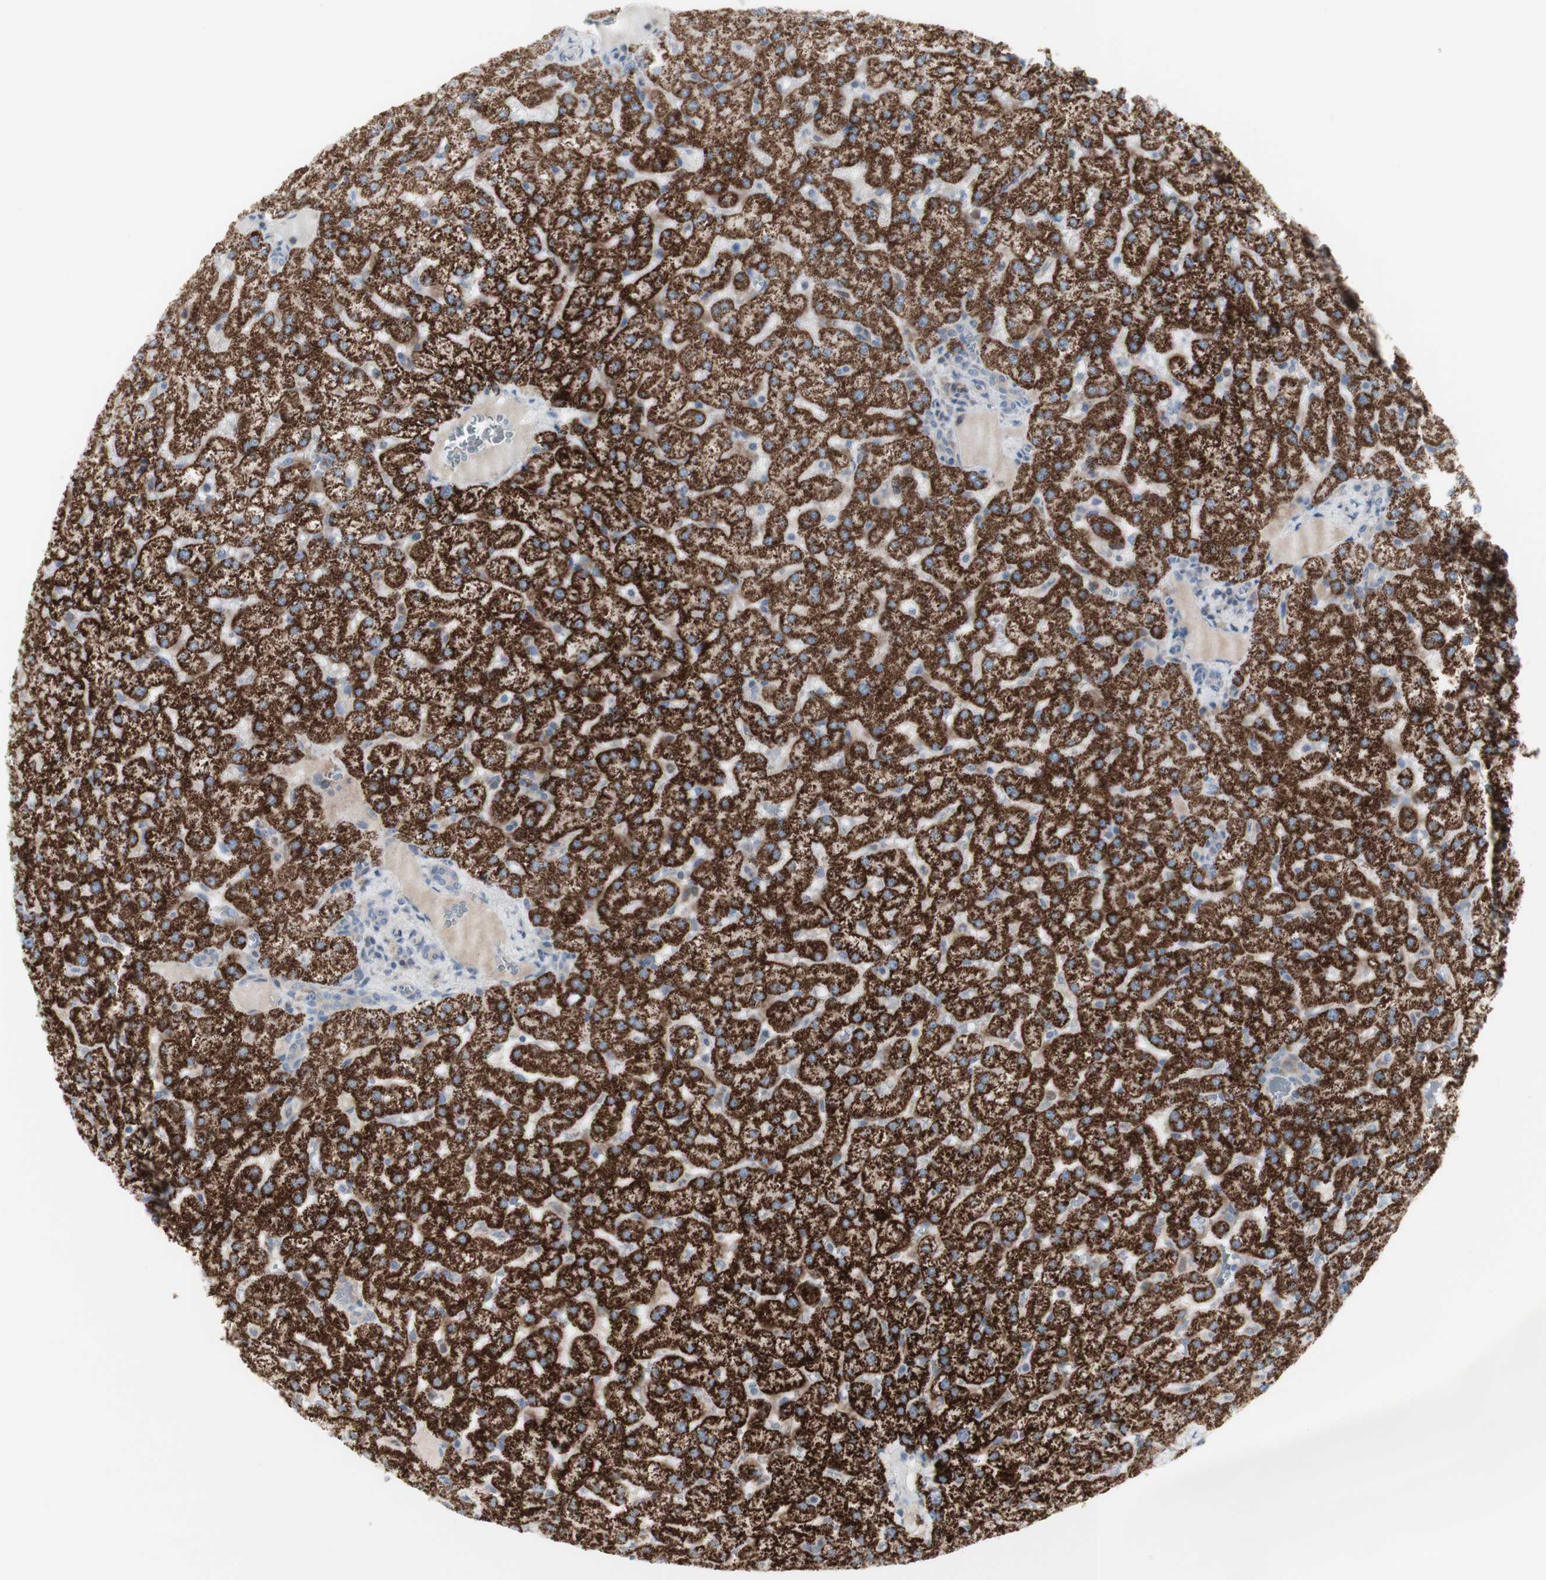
{"staining": {"intensity": "weak", "quantity": "<25%", "location": "cytoplasmic/membranous"}, "tissue": "liver", "cell_type": "Cholangiocytes", "image_type": "normal", "snomed": [{"axis": "morphology", "description": "Normal tissue, NOS"}, {"axis": "topography", "description": "Liver"}], "caption": "This is an immunohistochemistry photomicrograph of benign human liver. There is no positivity in cholangiocytes.", "gene": "C3orf52", "patient": {"sex": "female", "age": 32}}